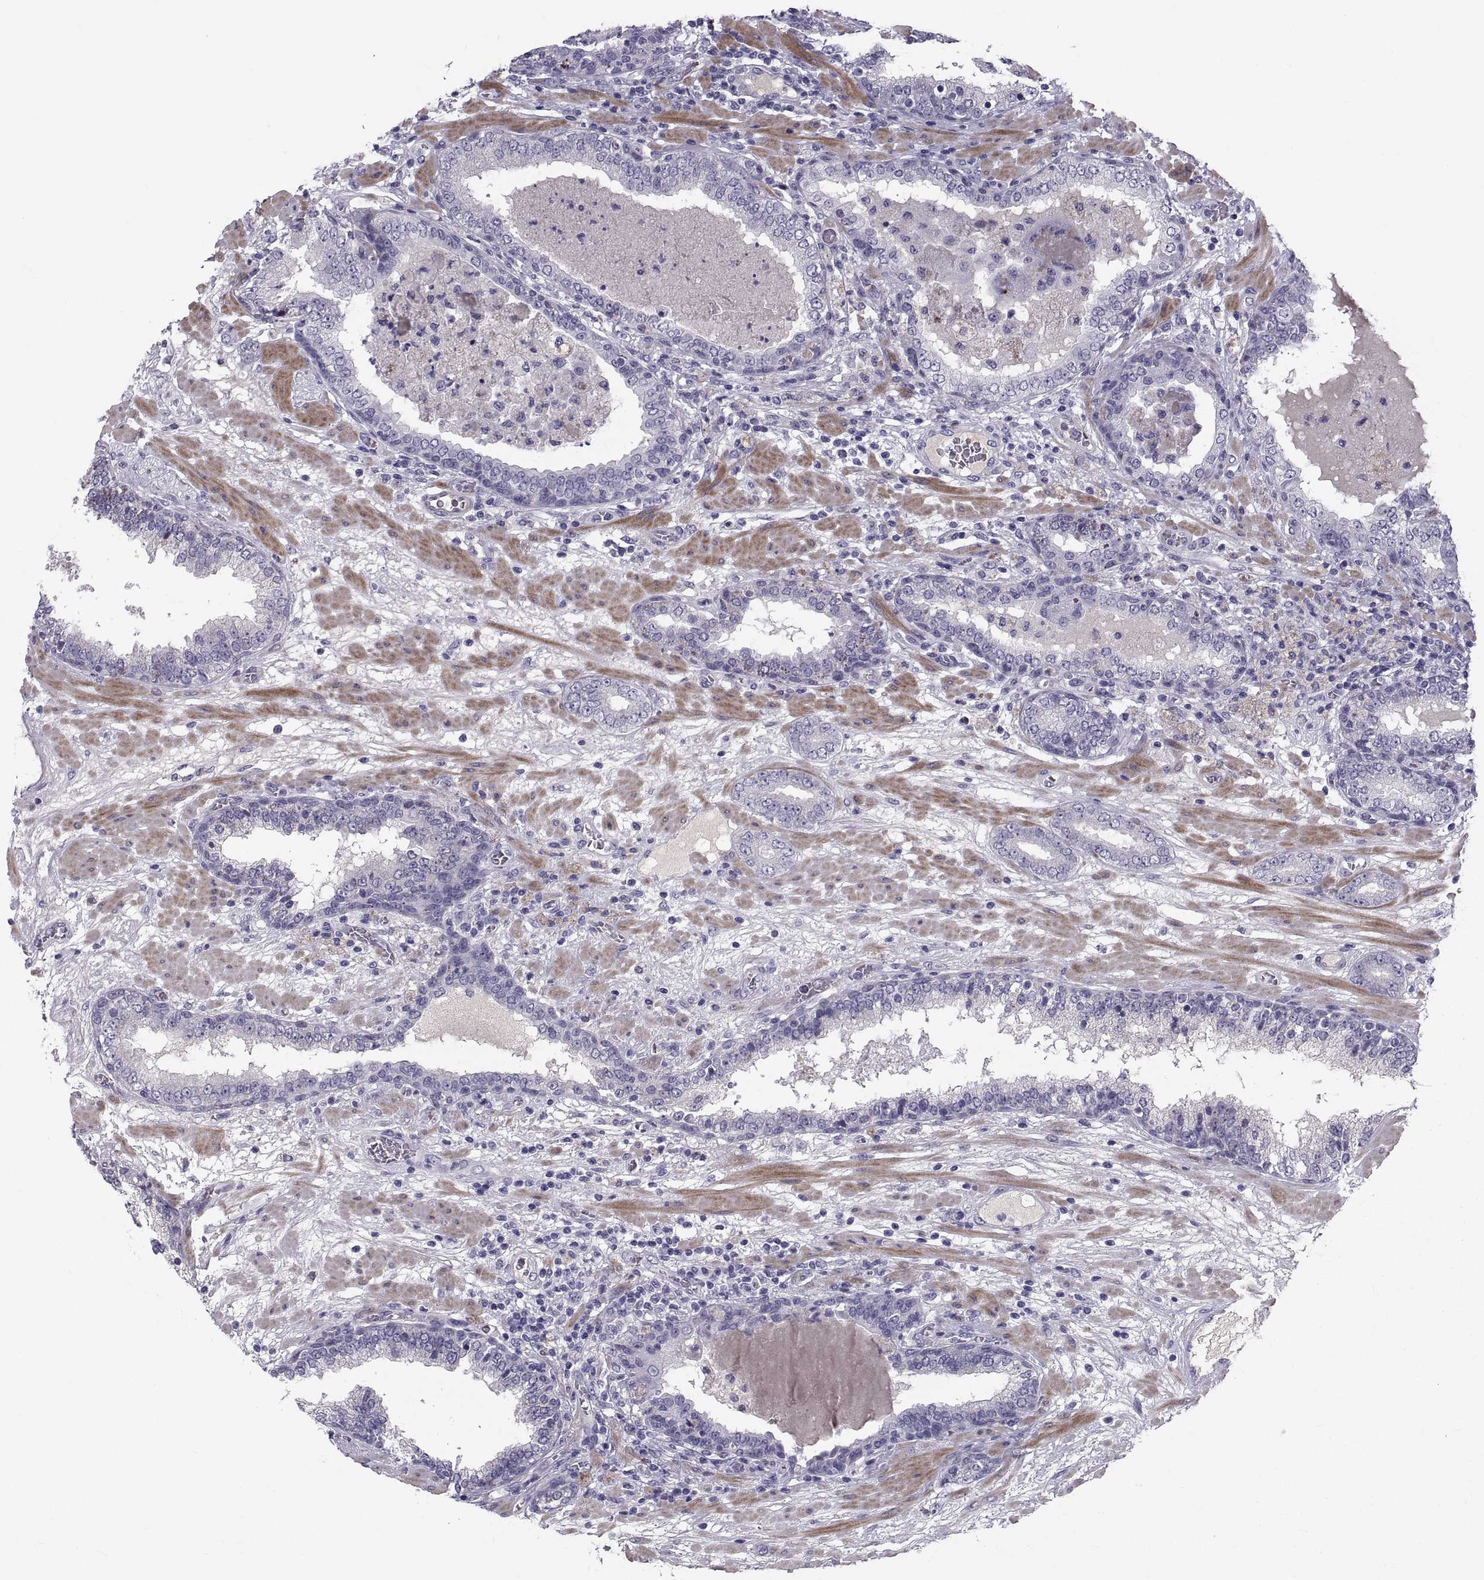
{"staining": {"intensity": "negative", "quantity": "none", "location": "none"}, "tissue": "prostate cancer", "cell_type": "Tumor cells", "image_type": "cancer", "snomed": [{"axis": "morphology", "description": "Adenocarcinoma, Low grade"}, {"axis": "topography", "description": "Prostate"}], "caption": "This is an immunohistochemistry (IHC) image of human prostate cancer (low-grade adenocarcinoma). There is no staining in tumor cells.", "gene": "PDZRN4", "patient": {"sex": "male", "age": 60}}